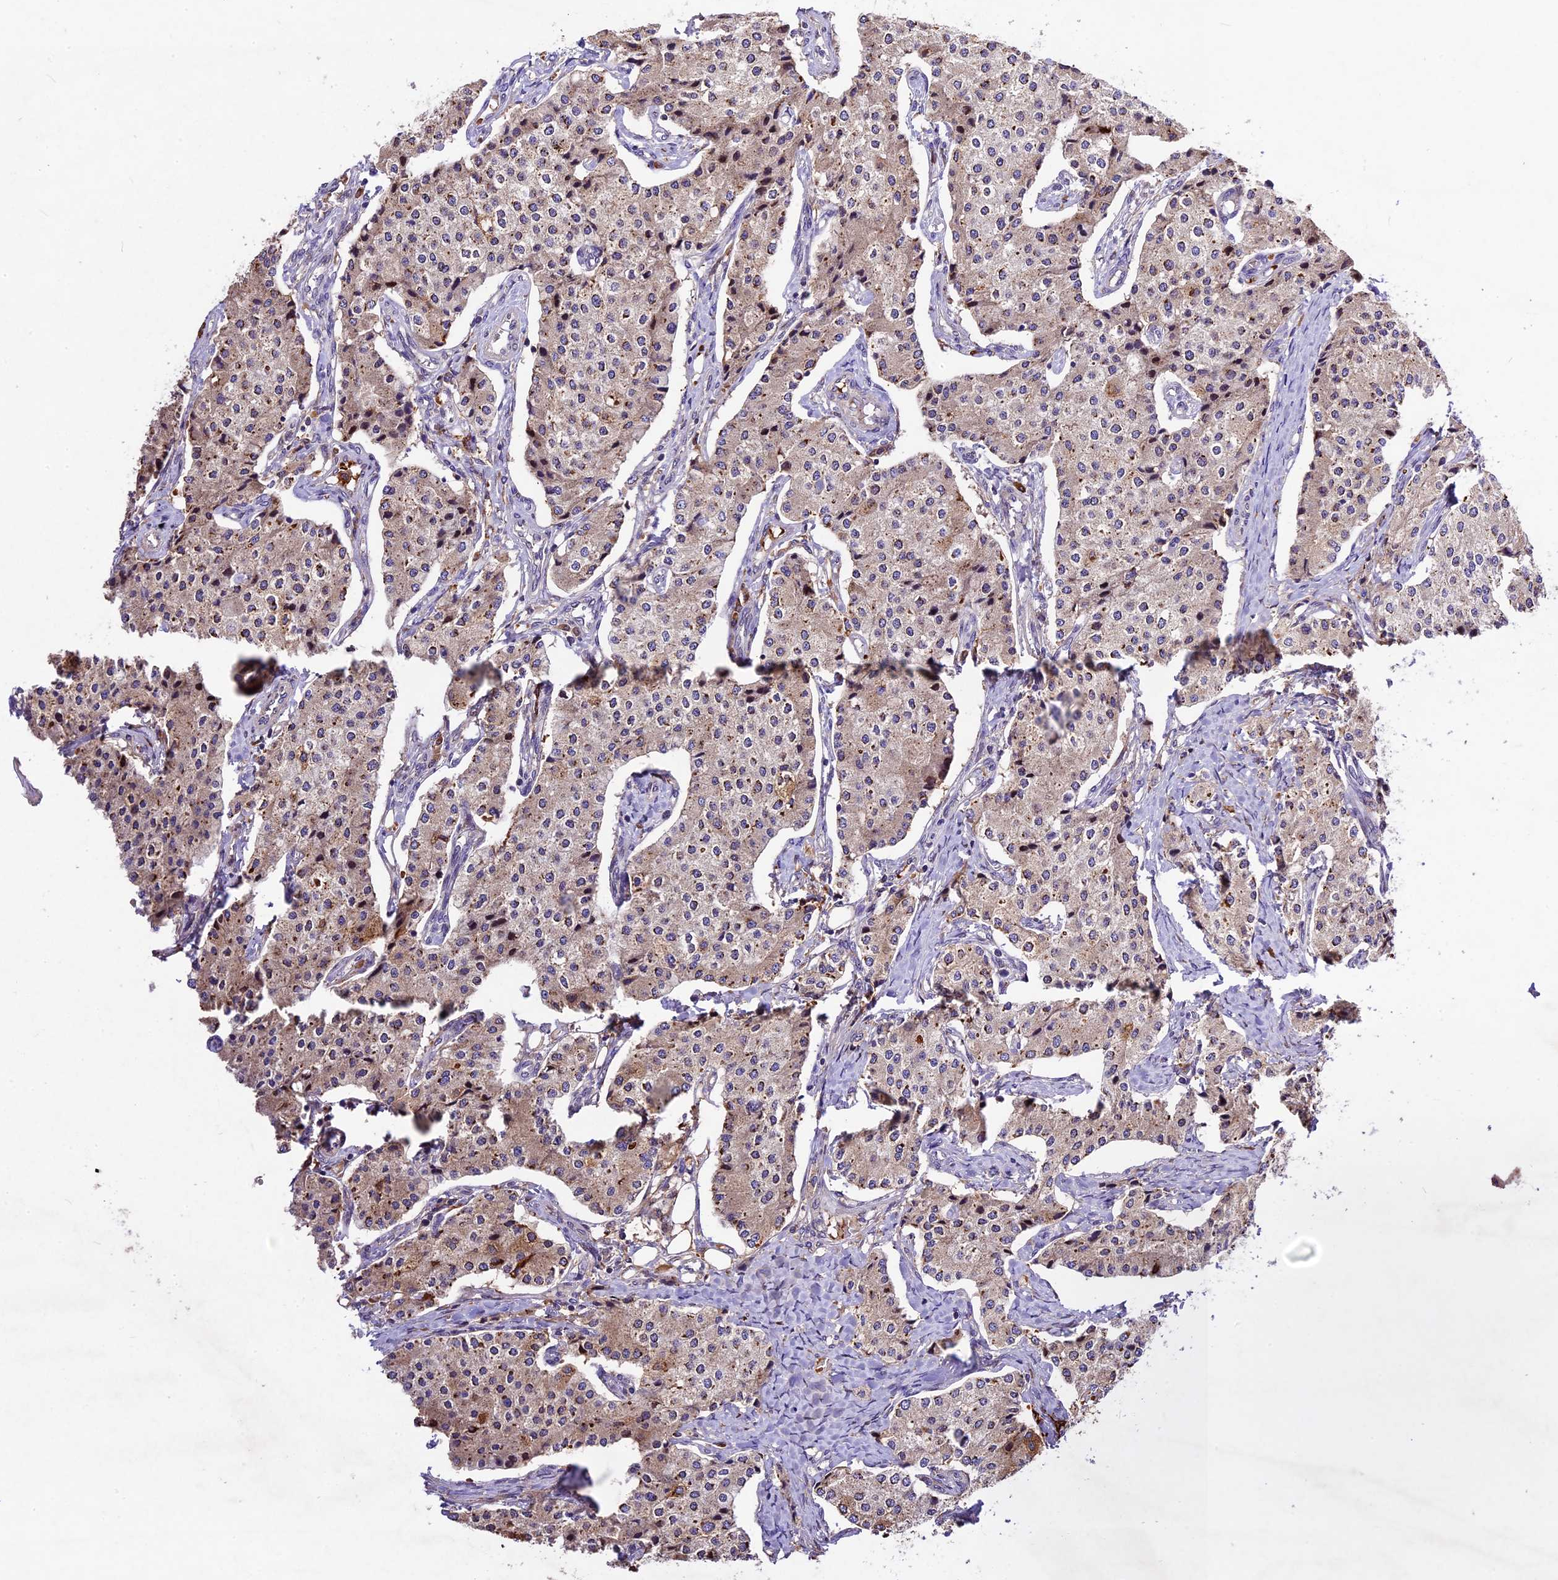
{"staining": {"intensity": "weak", "quantity": "25%-75%", "location": "cytoplasmic/membranous"}, "tissue": "carcinoid", "cell_type": "Tumor cells", "image_type": "cancer", "snomed": [{"axis": "morphology", "description": "Carcinoid, malignant, NOS"}, {"axis": "topography", "description": "Colon"}], "caption": "Malignant carcinoid stained with IHC displays weak cytoplasmic/membranous expression in about 25%-75% of tumor cells.", "gene": "CILP2", "patient": {"sex": "female", "age": 52}}